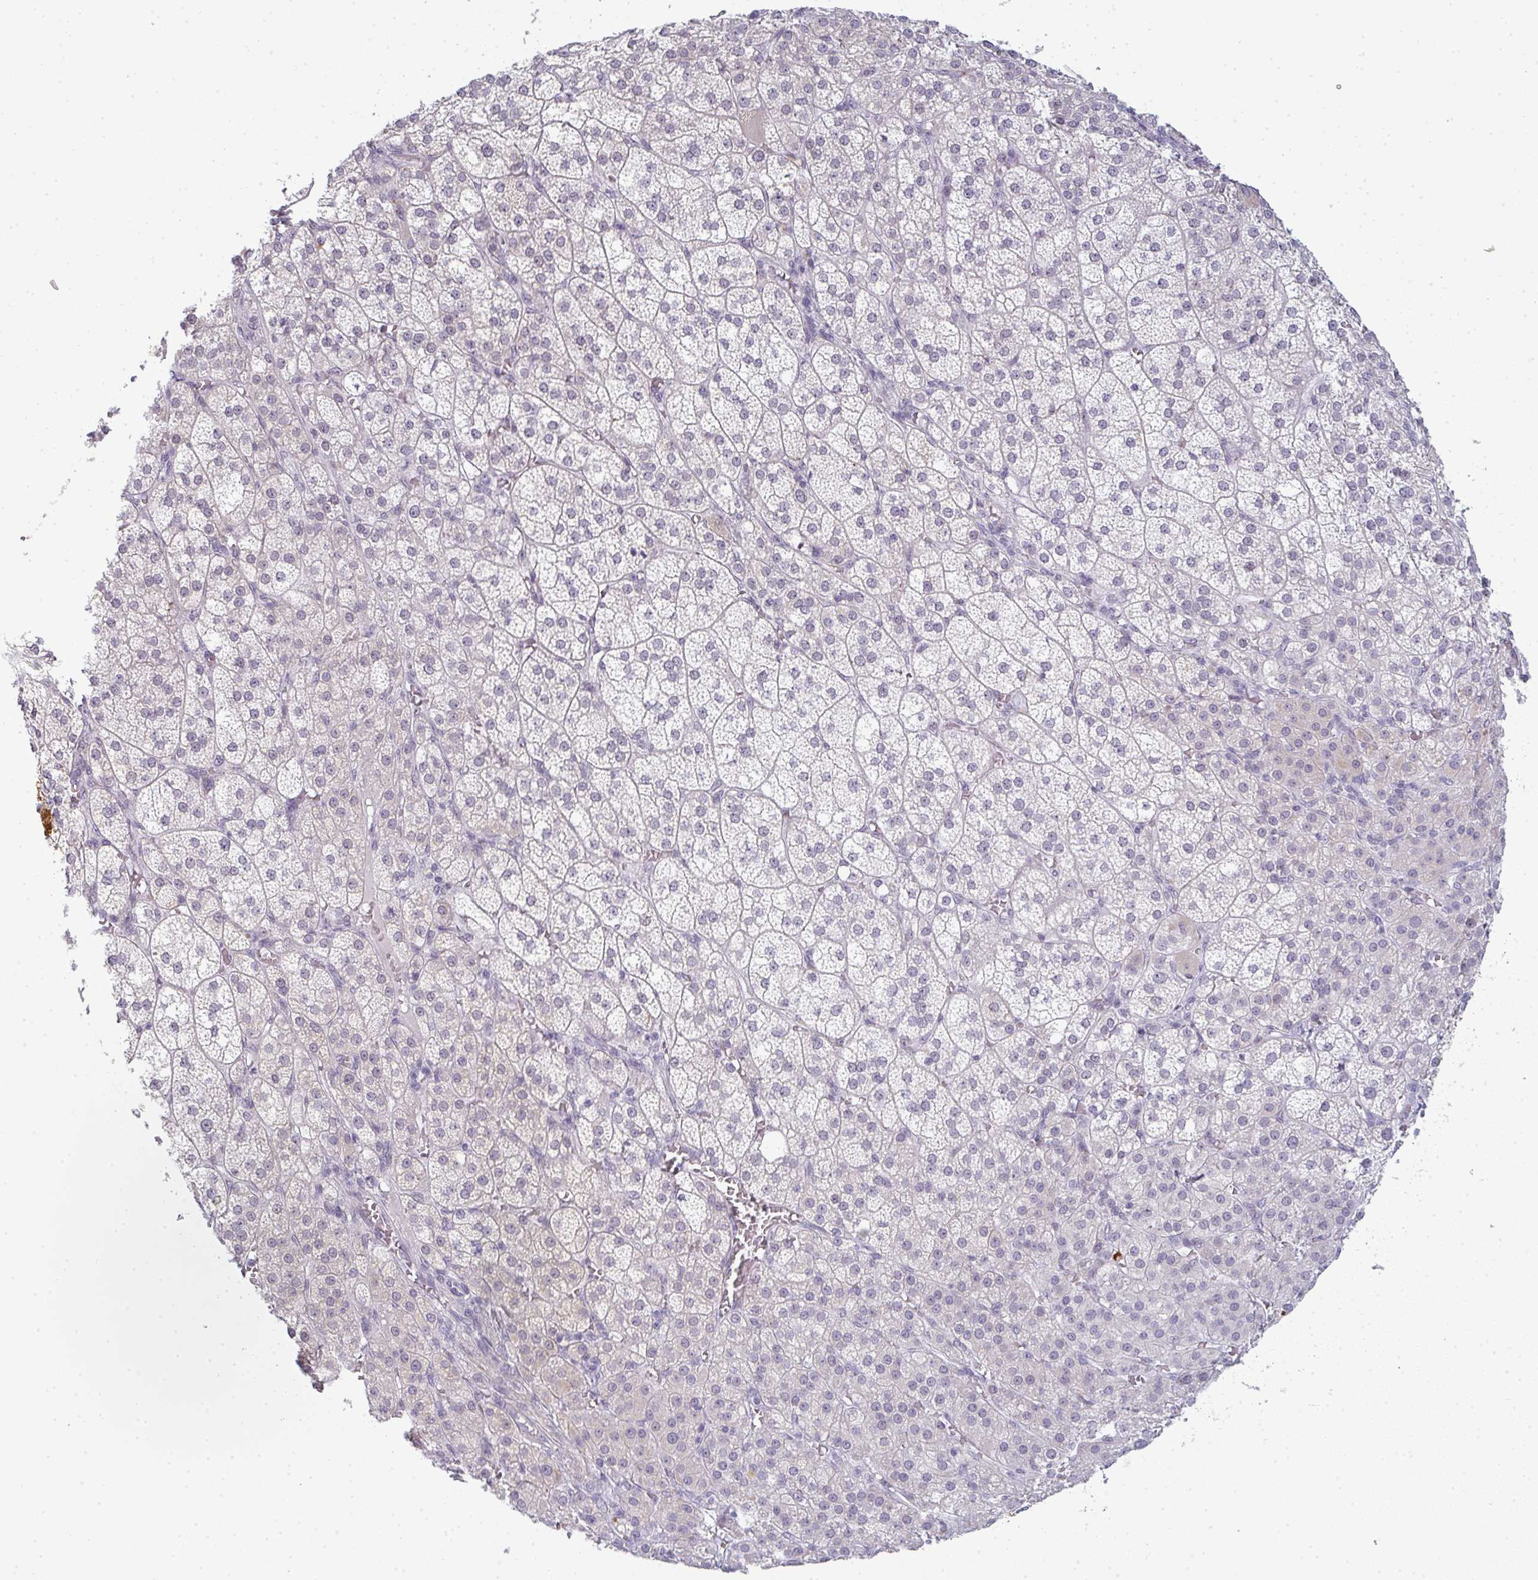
{"staining": {"intensity": "moderate", "quantity": "<25%", "location": "cytoplasmic/membranous,nuclear"}, "tissue": "adrenal gland", "cell_type": "Glandular cells", "image_type": "normal", "snomed": [{"axis": "morphology", "description": "Normal tissue, NOS"}, {"axis": "topography", "description": "Adrenal gland"}], "caption": "Immunohistochemical staining of unremarkable human adrenal gland displays low levels of moderate cytoplasmic/membranous,nuclear expression in about <25% of glandular cells.", "gene": "TEX33", "patient": {"sex": "female", "age": 60}}